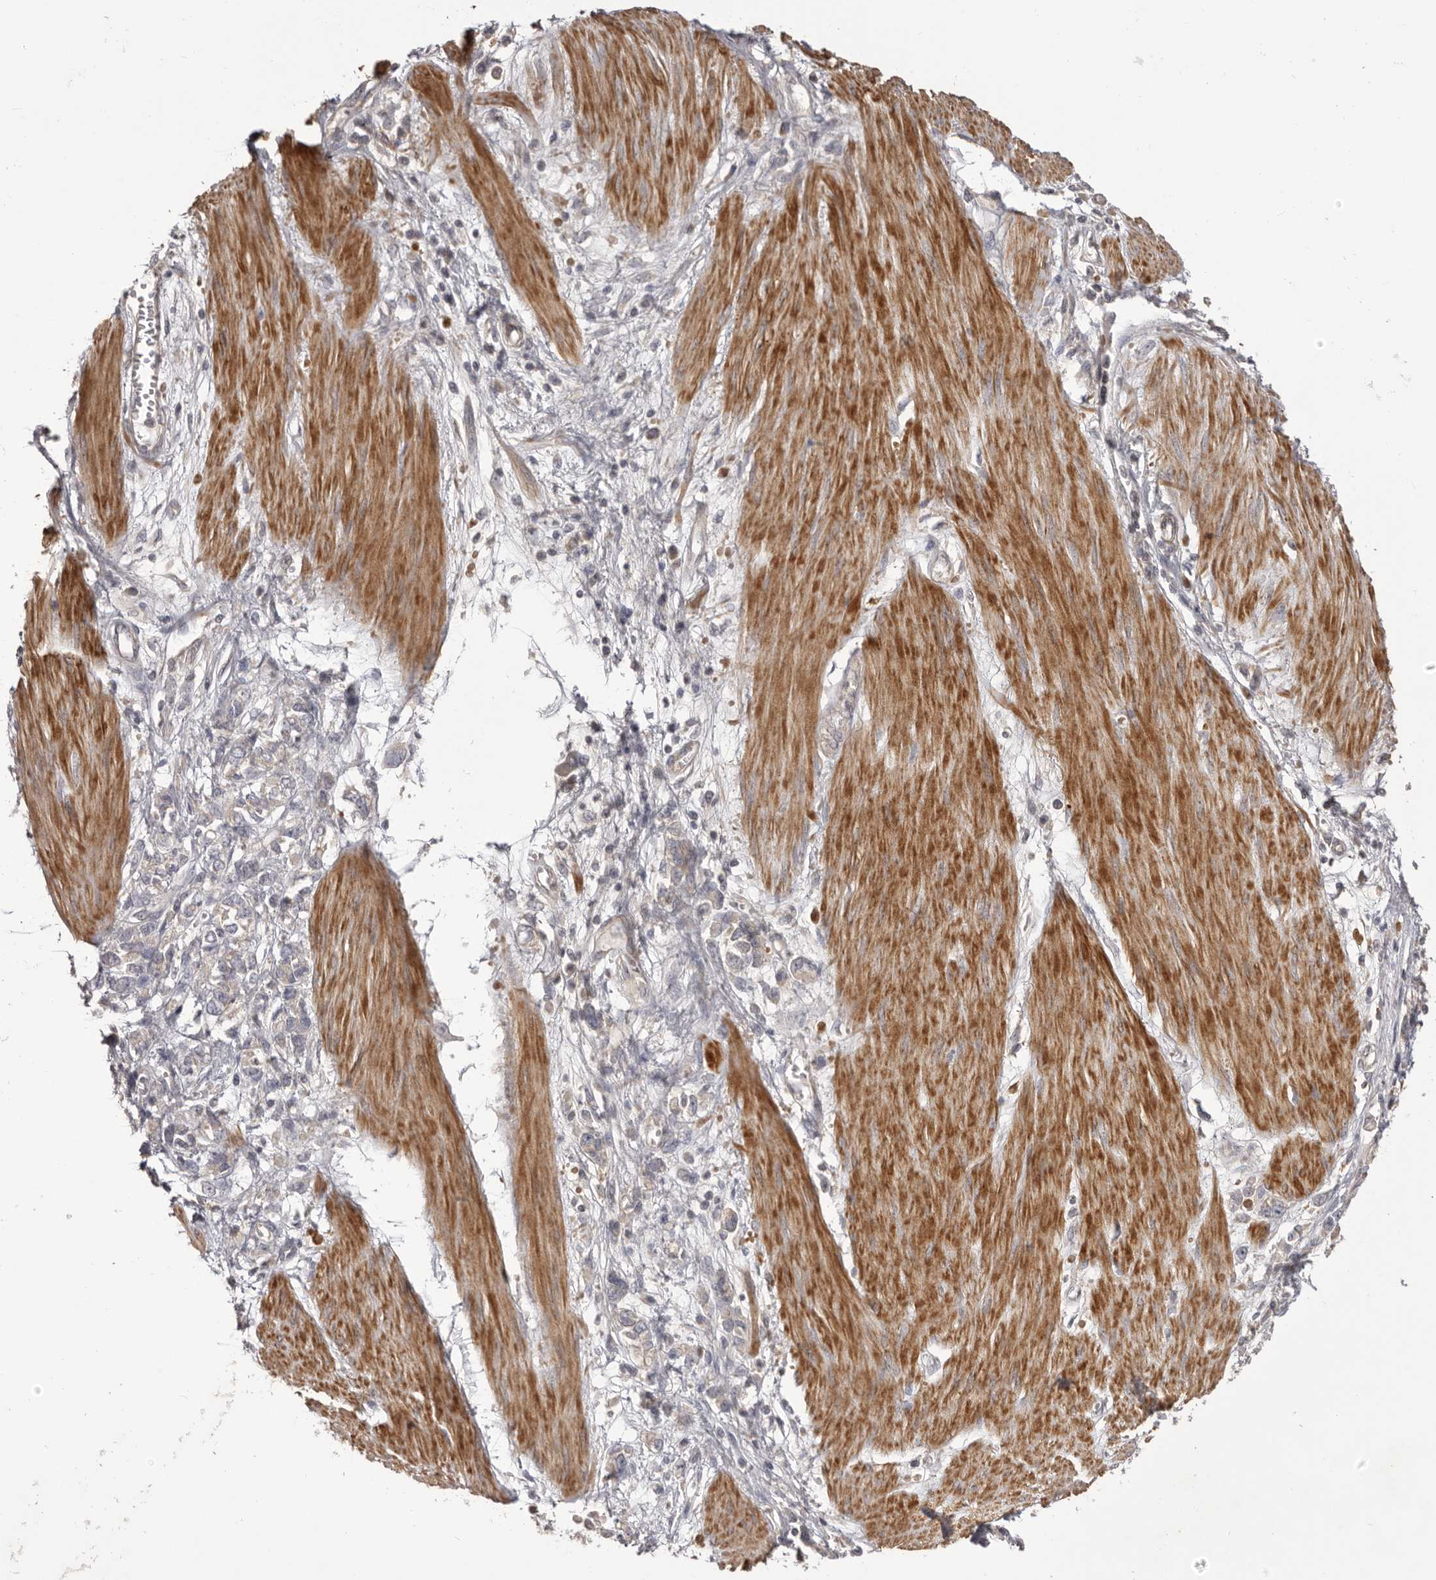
{"staining": {"intensity": "negative", "quantity": "none", "location": "none"}, "tissue": "stomach cancer", "cell_type": "Tumor cells", "image_type": "cancer", "snomed": [{"axis": "morphology", "description": "Adenocarcinoma, NOS"}, {"axis": "topography", "description": "Stomach"}], "caption": "Immunohistochemistry (IHC) image of neoplastic tissue: human stomach cancer (adenocarcinoma) stained with DAB (3,3'-diaminobenzidine) displays no significant protein expression in tumor cells.", "gene": "HRH1", "patient": {"sex": "female", "age": 76}}